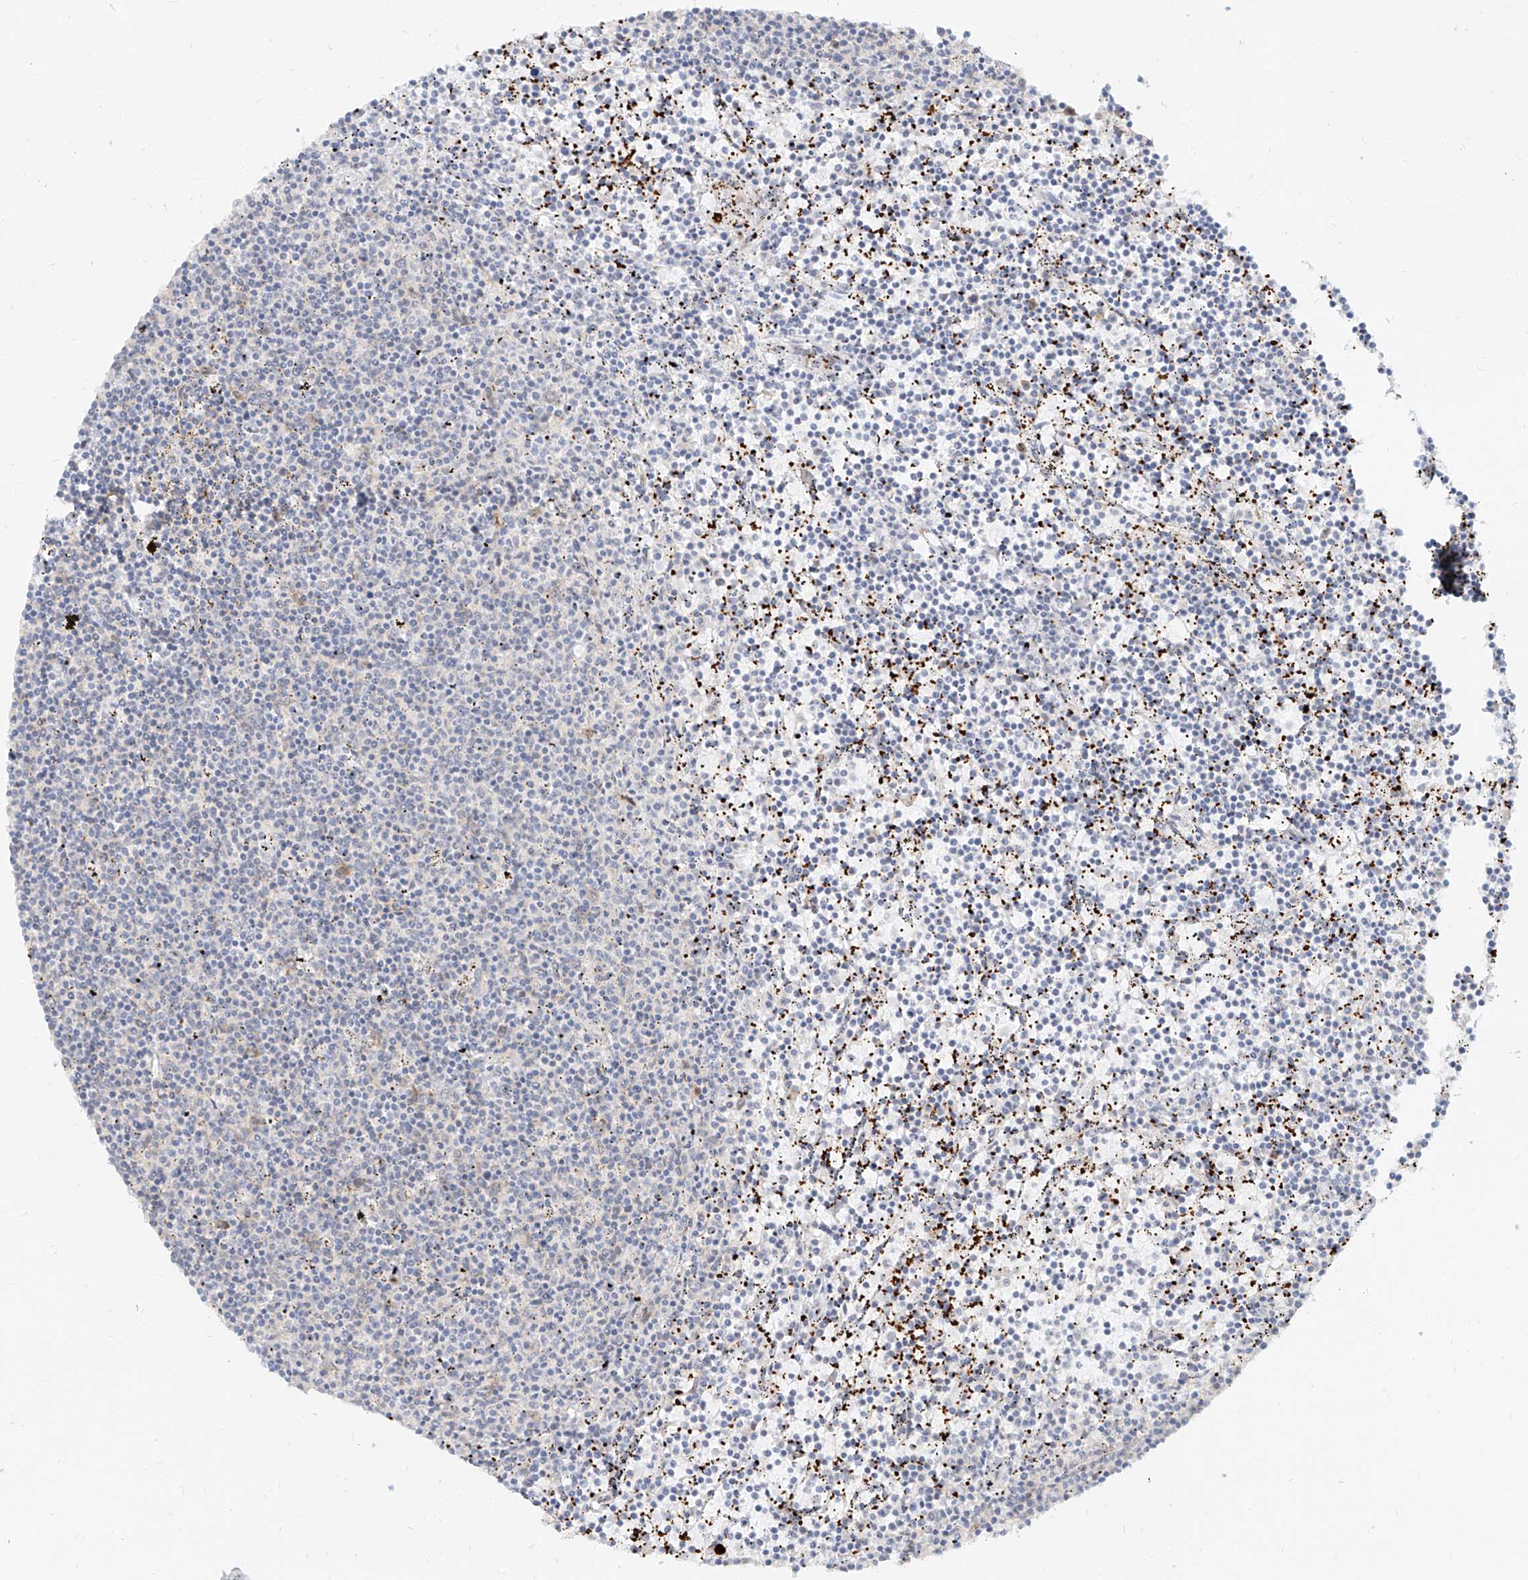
{"staining": {"intensity": "negative", "quantity": "none", "location": "none"}, "tissue": "lymphoma", "cell_type": "Tumor cells", "image_type": "cancer", "snomed": [{"axis": "morphology", "description": "Malignant lymphoma, non-Hodgkin's type, Low grade"}, {"axis": "topography", "description": "Spleen"}], "caption": "This histopathology image is of lymphoma stained with IHC to label a protein in brown with the nuclei are counter-stained blue. There is no positivity in tumor cells. (DAB immunohistochemistry (IHC) with hematoxylin counter stain).", "gene": "BYSL", "patient": {"sex": "female", "age": 50}}